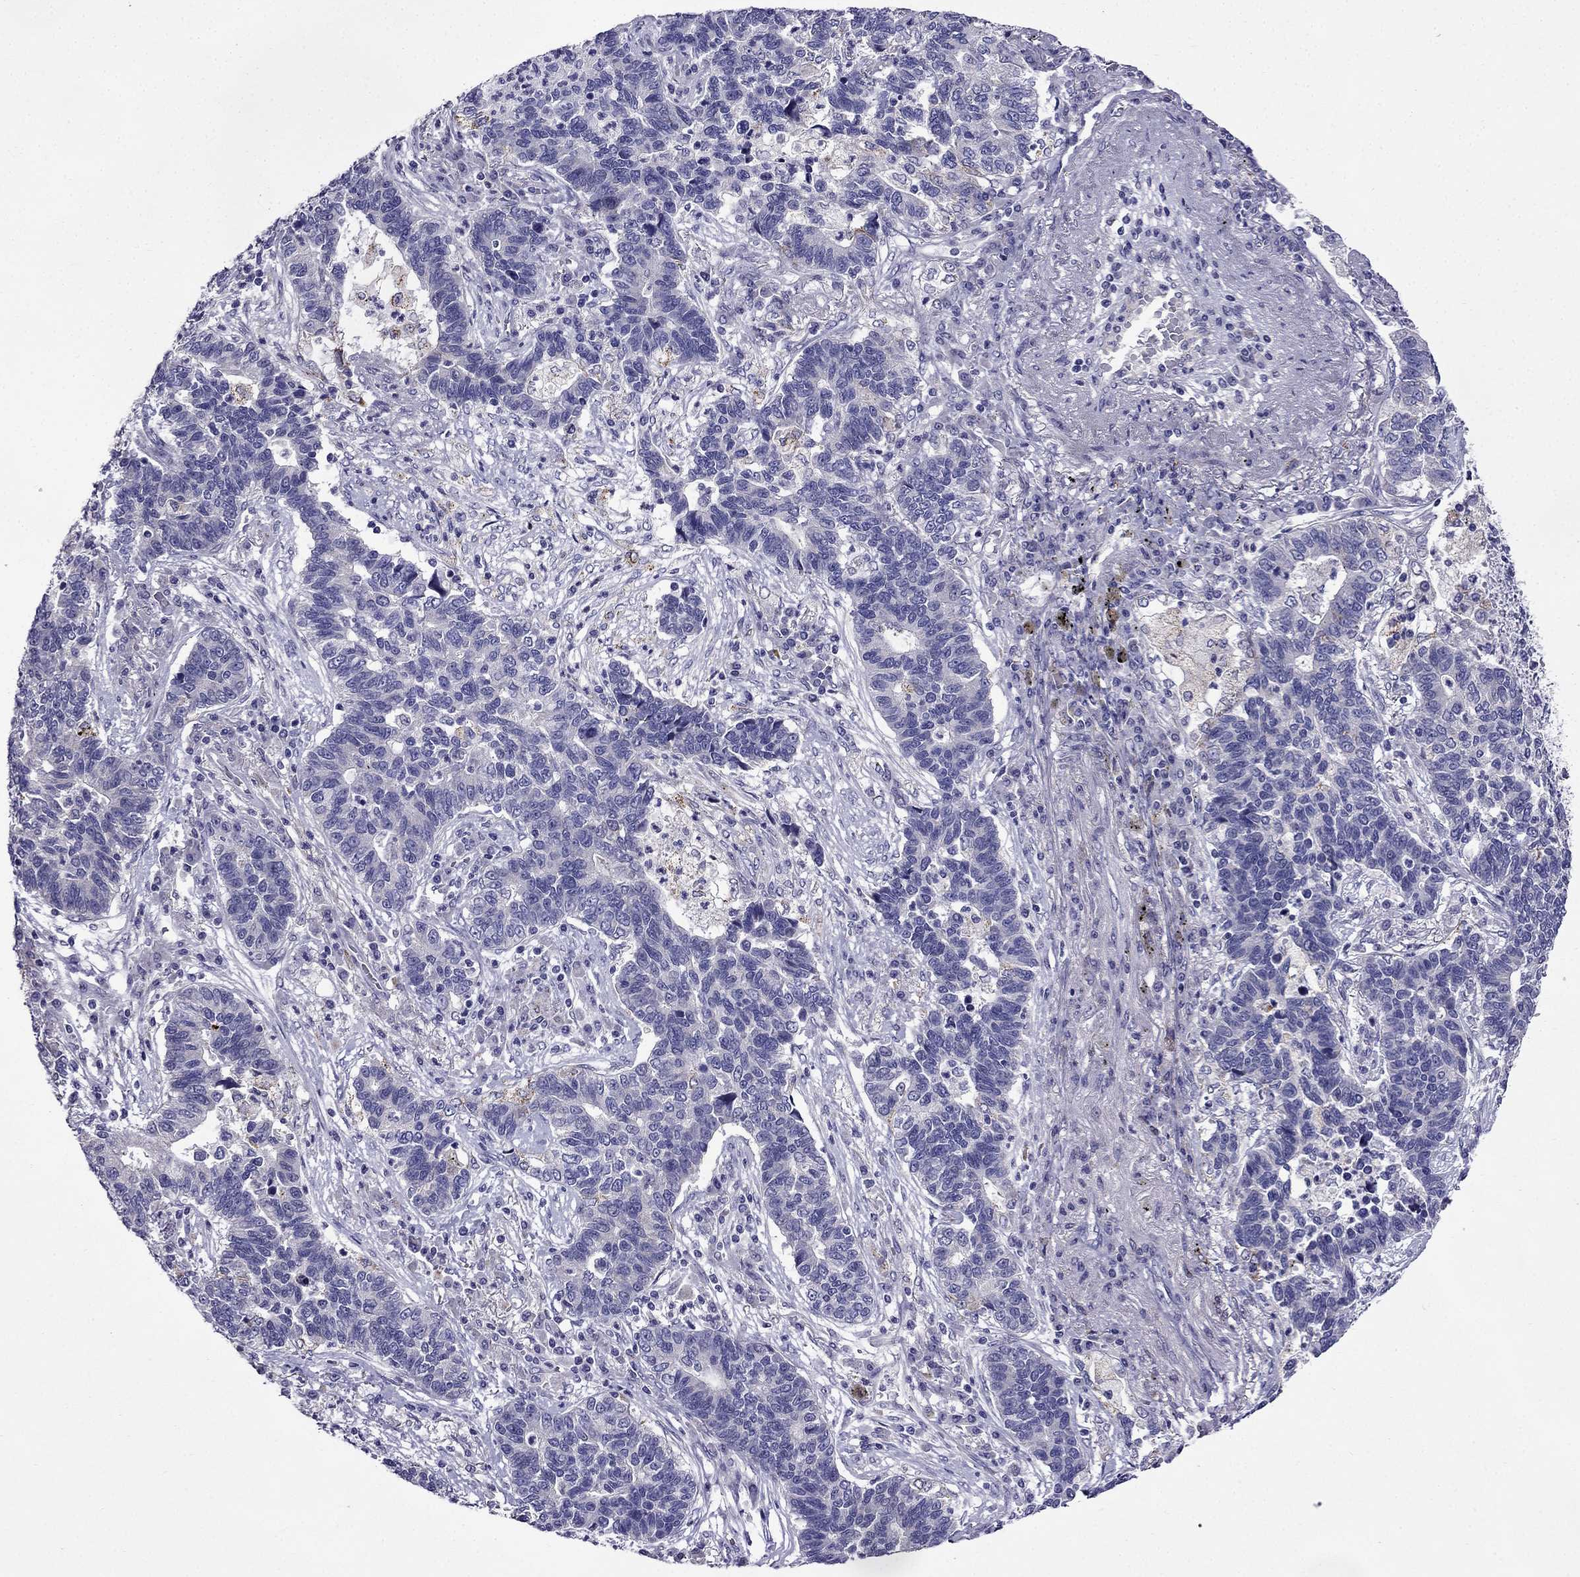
{"staining": {"intensity": "negative", "quantity": "none", "location": "none"}, "tissue": "lung cancer", "cell_type": "Tumor cells", "image_type": "cancer", "snomed": [{"axis": "morphology", "description": "Adenocarcinoma, NOS"}, {"axis": "topography", "description": "Lung"}], "caption": "Human lung adenocarcinoma stained for a protein using immunohistochemistry reveals no staining in tumor cells.", "gene": "PI16", "patient": {"sex": "female", "age": 57}}